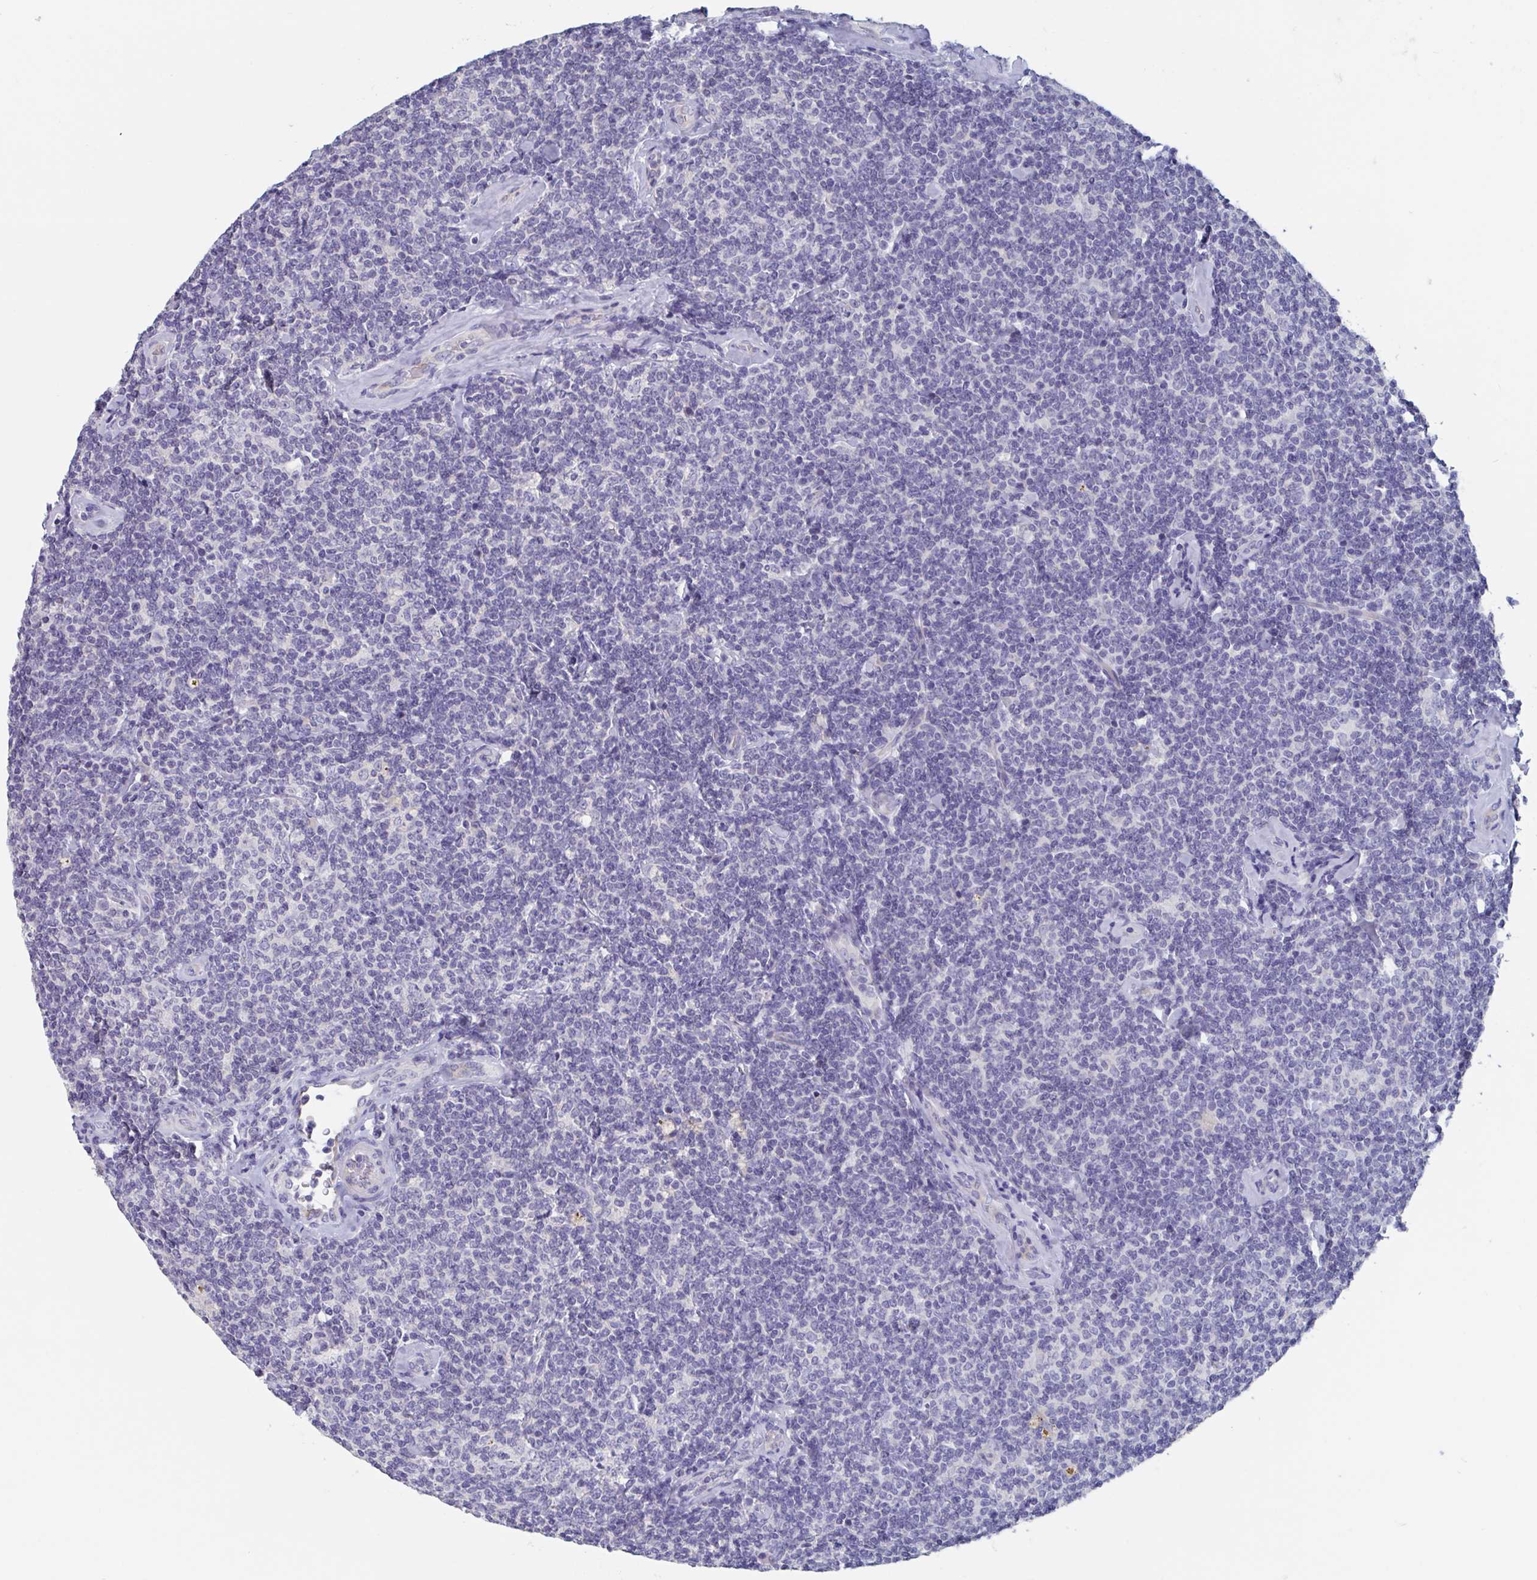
{"staining": {"intensity": "negative", "quantity": "none", "location": "none"}, "tissue": "lymphoma", "cell_type": "Tumor cells", "image_type": "cancer", "snomed": [{"axis": "morphology", "description": "Malignant lymphoma, non-Hodgkin's type, Low grade"}, {"axis": "topography", "description": "Lymph node"}], "caption": "This histopathology image is of low-grade malignant lymphoma, non-Hodgkin's type stained with immunohistochemistry (IHC) to label a protein in brown with the nuclei are counter-stained blue. There is no expression in tumor cells.", "gene": "ABHD16A", "patient": {"sex": "female", "age": 56}}